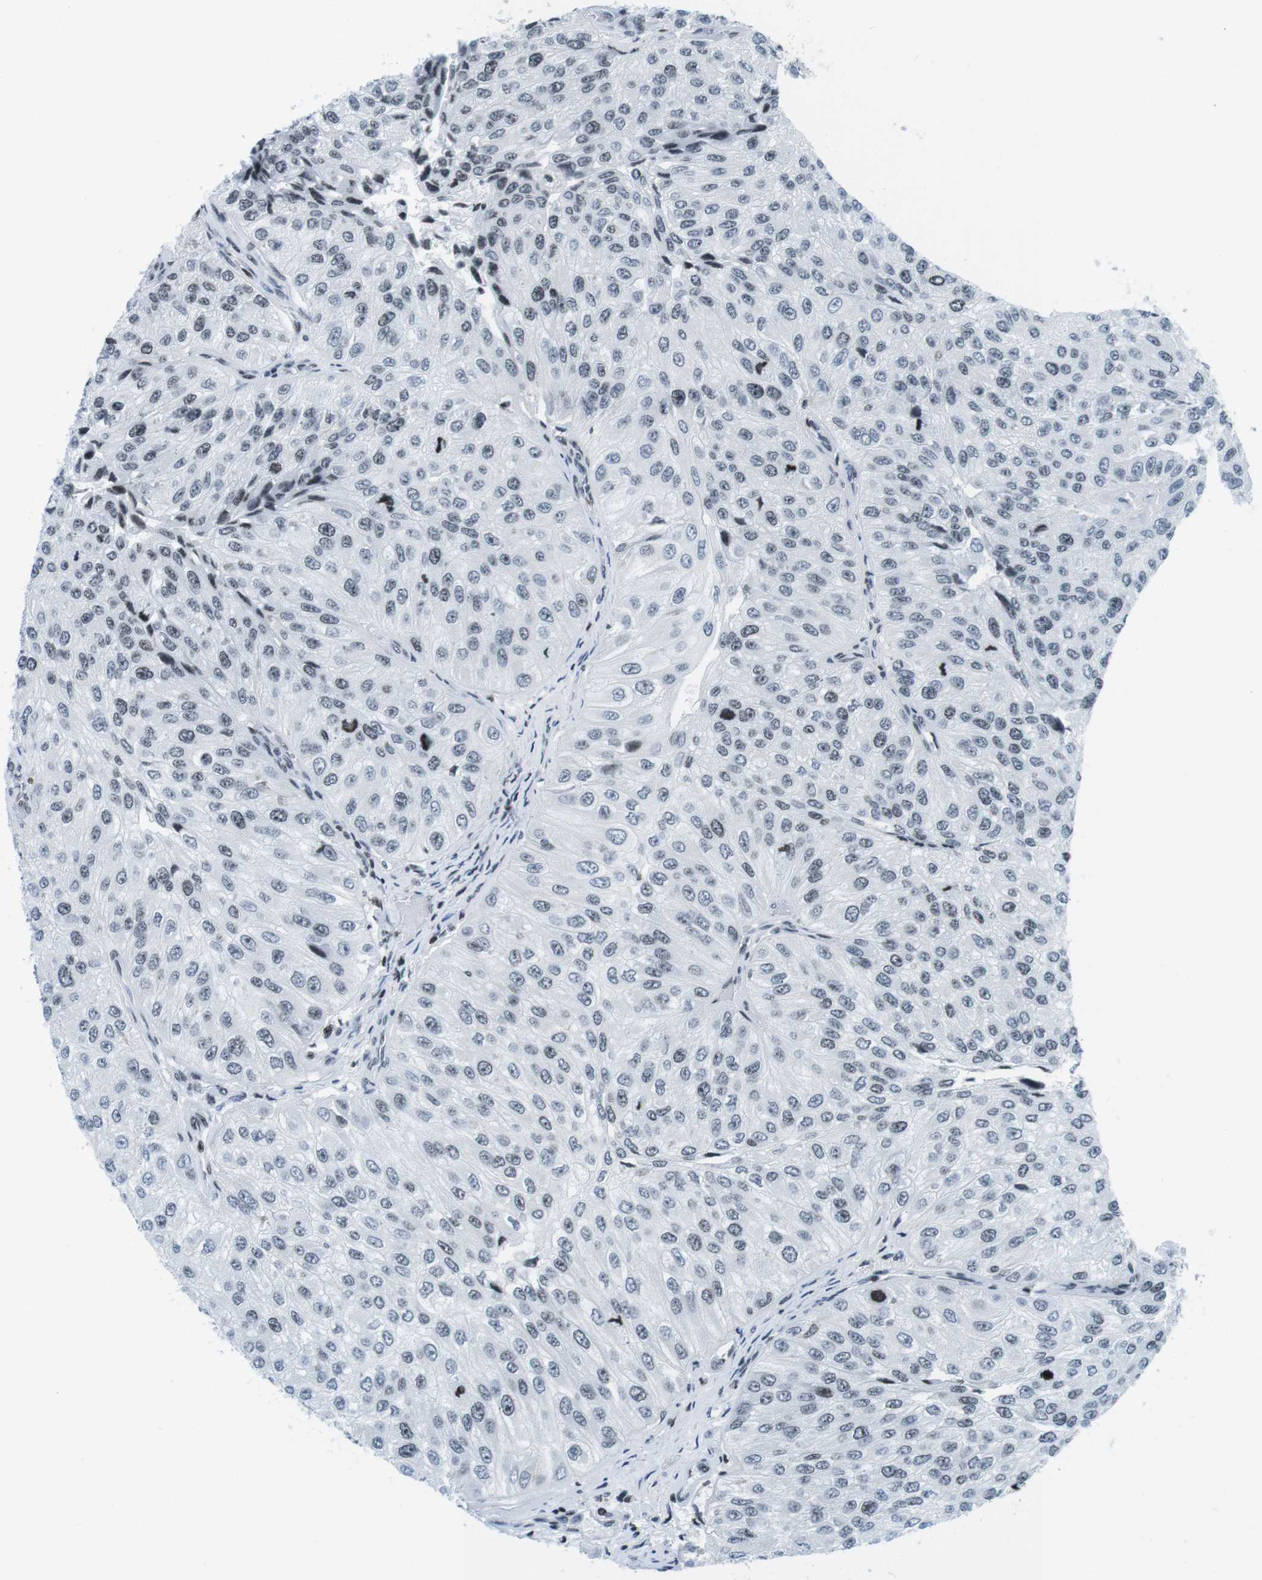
{"staining": {"intensity": "negative", "quantity": "none", "location": "none"}, "tissue": "urothelial cancer", "cell_type": "Tumor cells", "image_type": "cancer", "snomed": [{"axis": "morphology", "description": "Urothelial carcinoma, High grade"}, {"axis": "topography", "description": "Kidney"}, {"axis": "topography", "description": "Urinary bladder"}], "caption": "There is no significant staining in tumor cells of urothelial carcinoma (high-grade).", "gene": "E2F2", "patient": {"sex": "male", "age": 77}}